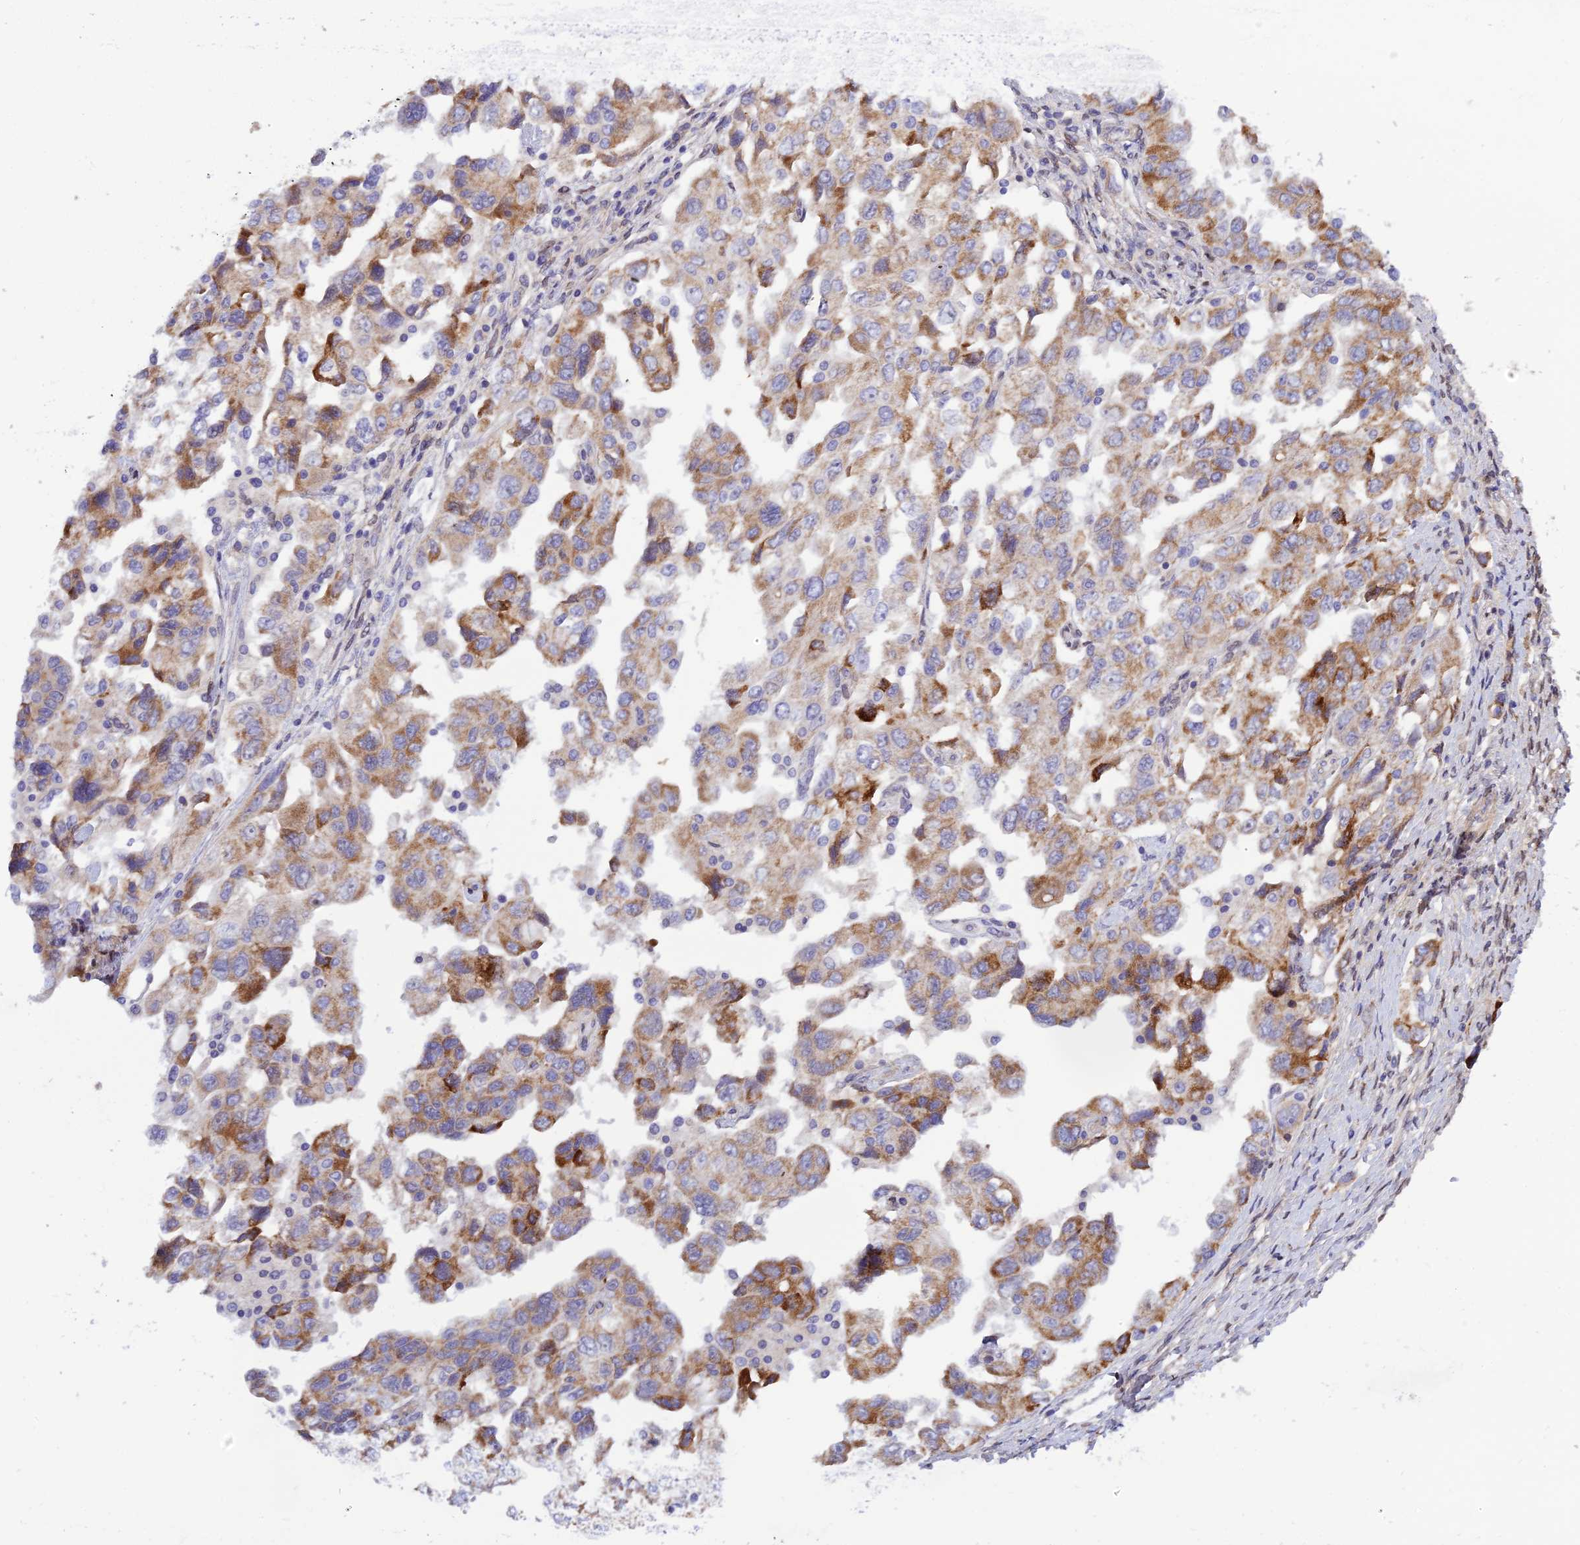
{"staining": {"intensity": "strong", "quantity": "25%-75%", "location": "cytoplasmic/membranous"}, "tissue": "ovarian cancer", "cell_type": "Tumor cells", "image_type": "cancer", "snomed": [{"axis": "morphology", "description": "Carcinoma, NOS"}, {"axis": "morphology", "description": "Cystadenocarcinoma, serous, NOS"}, {"axis": "topography", "description": "Ovary"}], "caption": "Ovarian serous cystadenocarcinoma stained with a brown dye shows strong cytoplasmic/membranous positive staining in approximately 25%-75% of tumor cells.", "gene": "TRIM43B", "patient": {"sex": "female", "age": 69}}